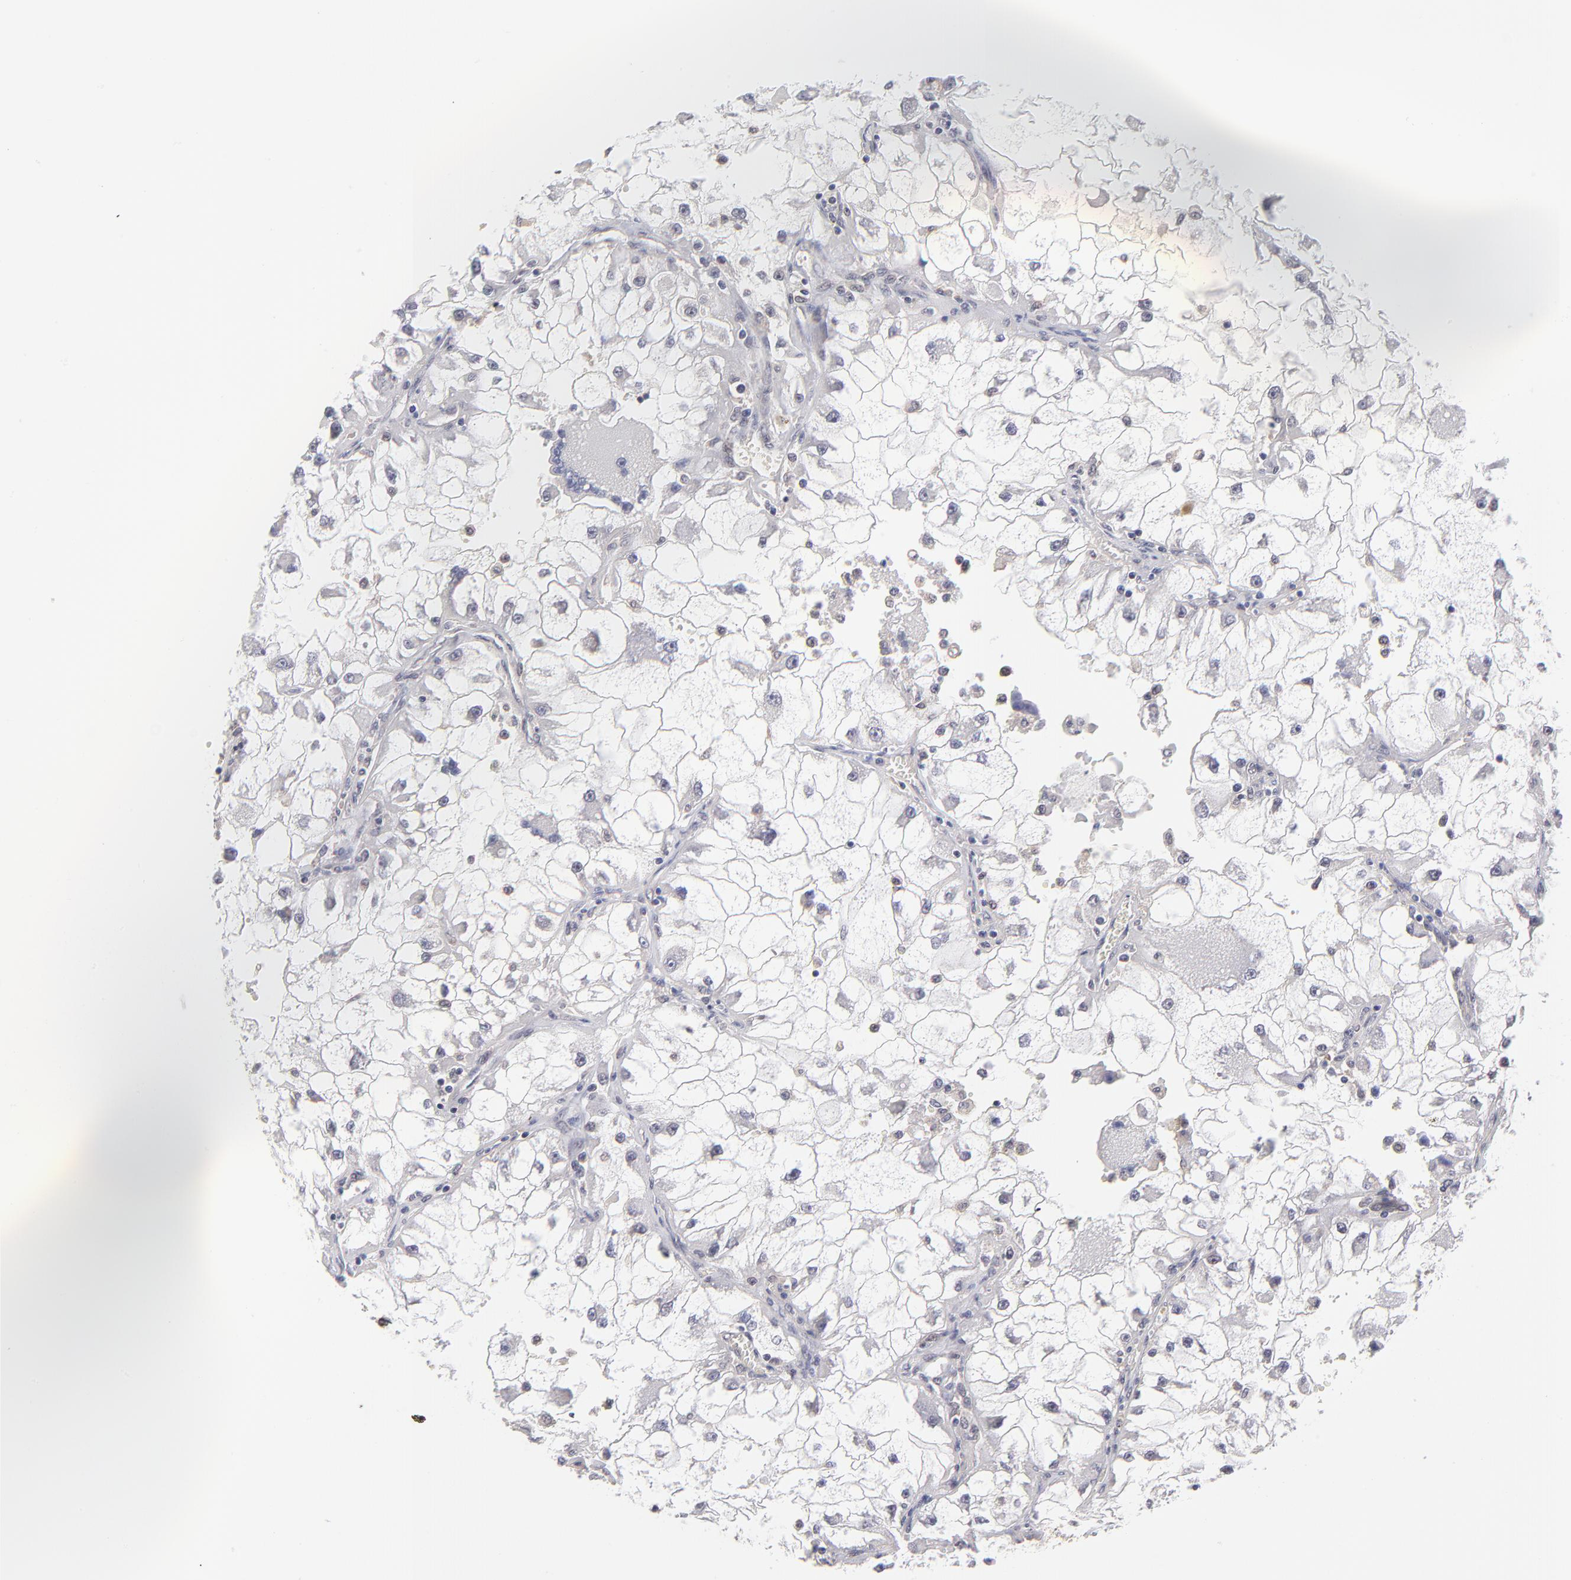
{"staining": {"intensity": "negative", "quantity": "none", "location": "none"}, "tissue": "renal cancer", "cell_type": "Tumor cells", "image_type": "cancer", "snomed": [{"axis": "morphology", "description": "Adenocarcinoma, NOS"}, {"axis": "topography", "description": "Kidney"}], "caption": "High magnification brightfield microscopy of renal cancer stained with DAB (brown) and counterstained with hematoxylin (blue): tumor cells show no significant staining. (DAB IHC visualized using brightfield microscopy, high magnification).", "gene": "UBE2E3", "patient": {"sex": "female", "age": 73}}